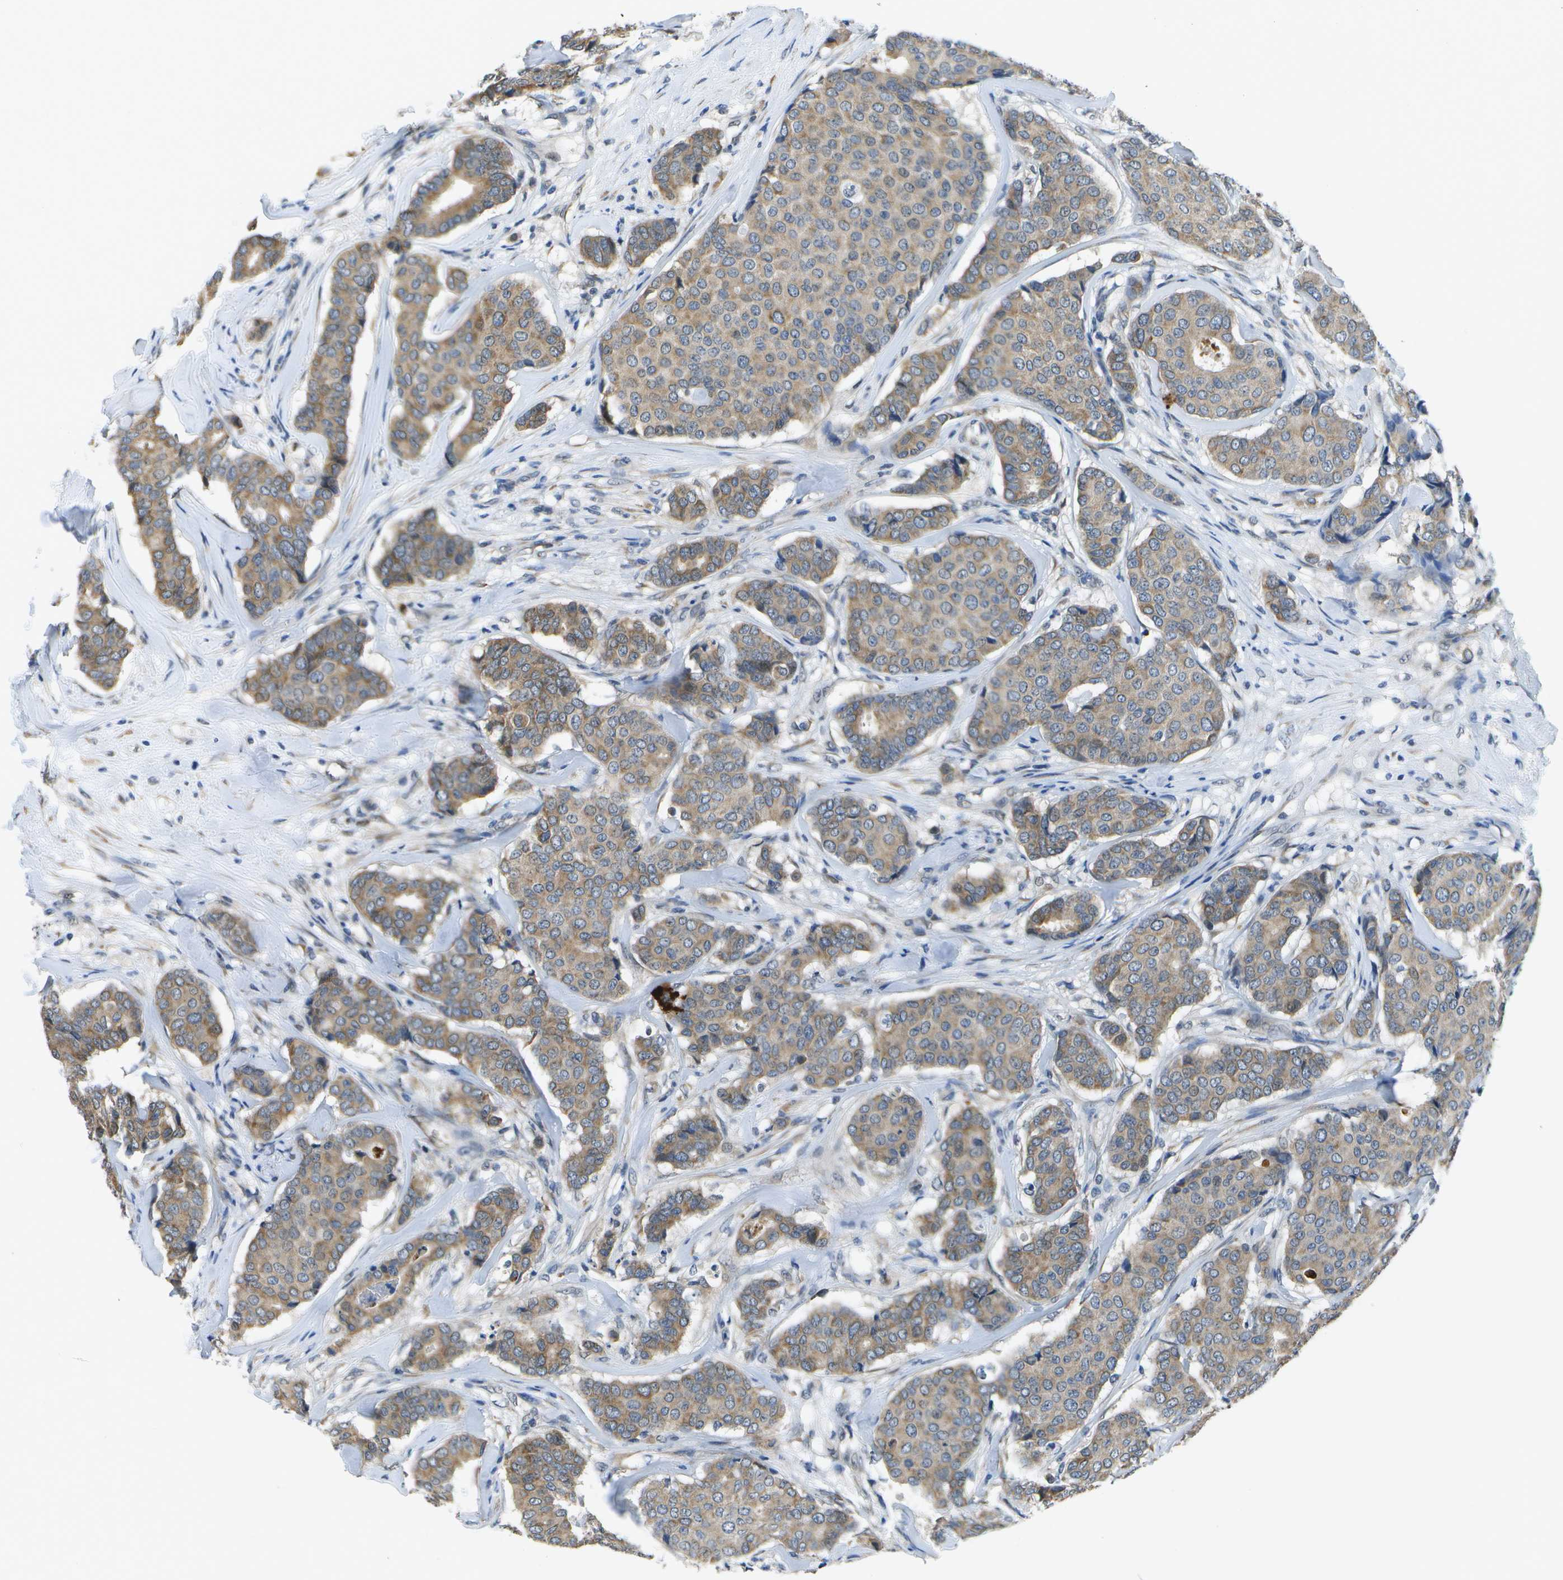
{"staining": {"intensity": "weak", "quantity": ">75%", "location": "cytoplasmic/membranous"}, "tissue": "breast cancer", "cell_type": "Tumor cells", "image_type": "cancer", "snomed": [{"axis": "morphology", "description": "Duct carcinoma"}, {"axis": "topography", "description": "Breast"}], "caption": "Brown immunohistochemical staining in human breast cancer shows weak cytoplasmic/membranous expression in about >75% of tumor cells.", "gene": "DSE", "patient": {"sex": "female", "age": 75}}